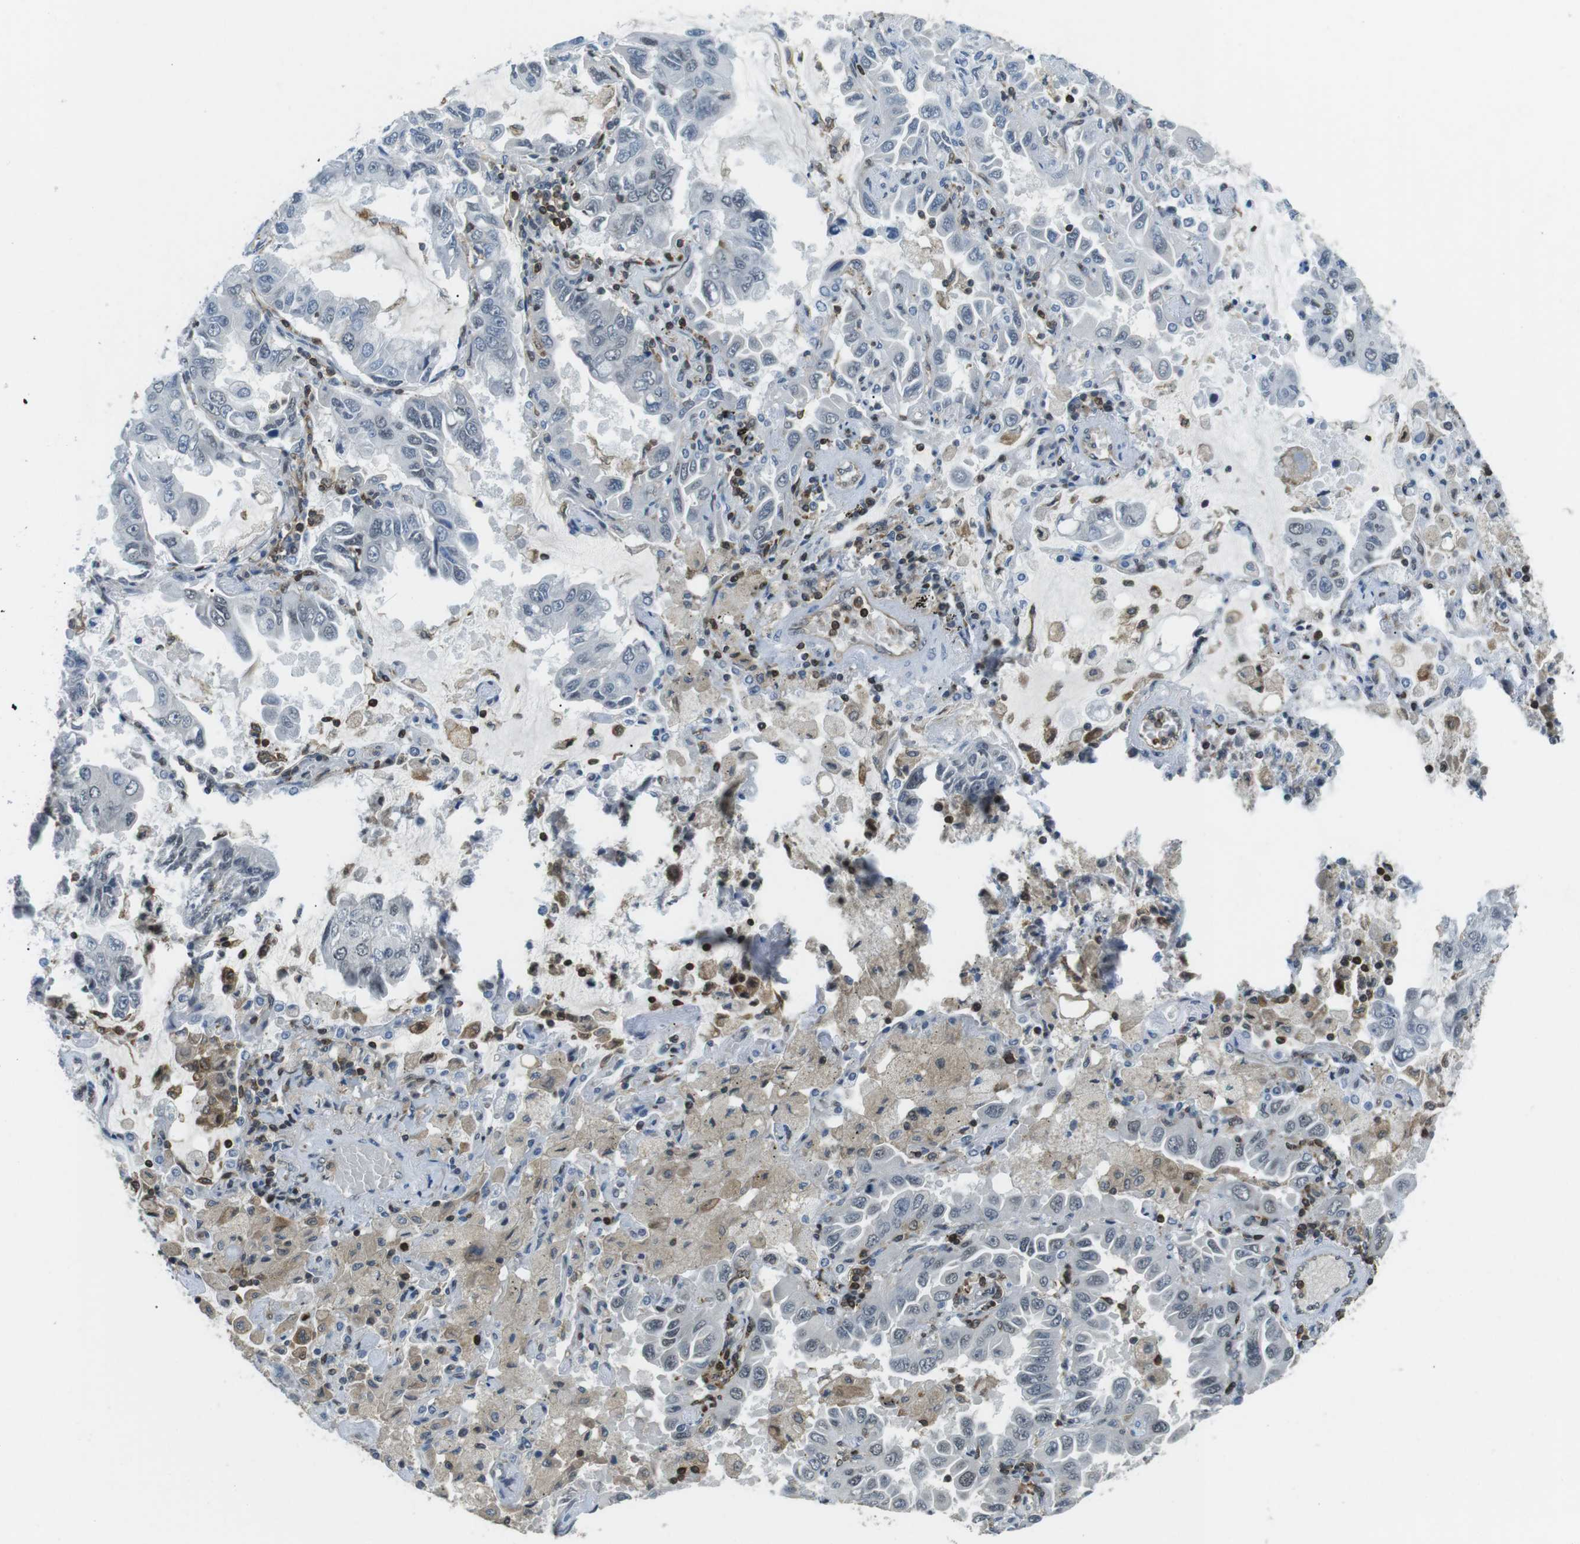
{"staining": {"intensity": "negative", "quantity": "none", "location": "none"}, "tissue": "lung cancer", "cell_type": "Tumor cells", "image_type": "cancer", "snomed": [{"axis": "morphology", "description": "Adenocarcinoma, NOS"}, {"axis": "topography", "description": "Lung"}], "caption": "Photomicrograph shows no significant protein expression in tumor cells of adenocarcinoma (lung).", "gene": "STK10", "patient": {"sex": "male", "age": 64}}